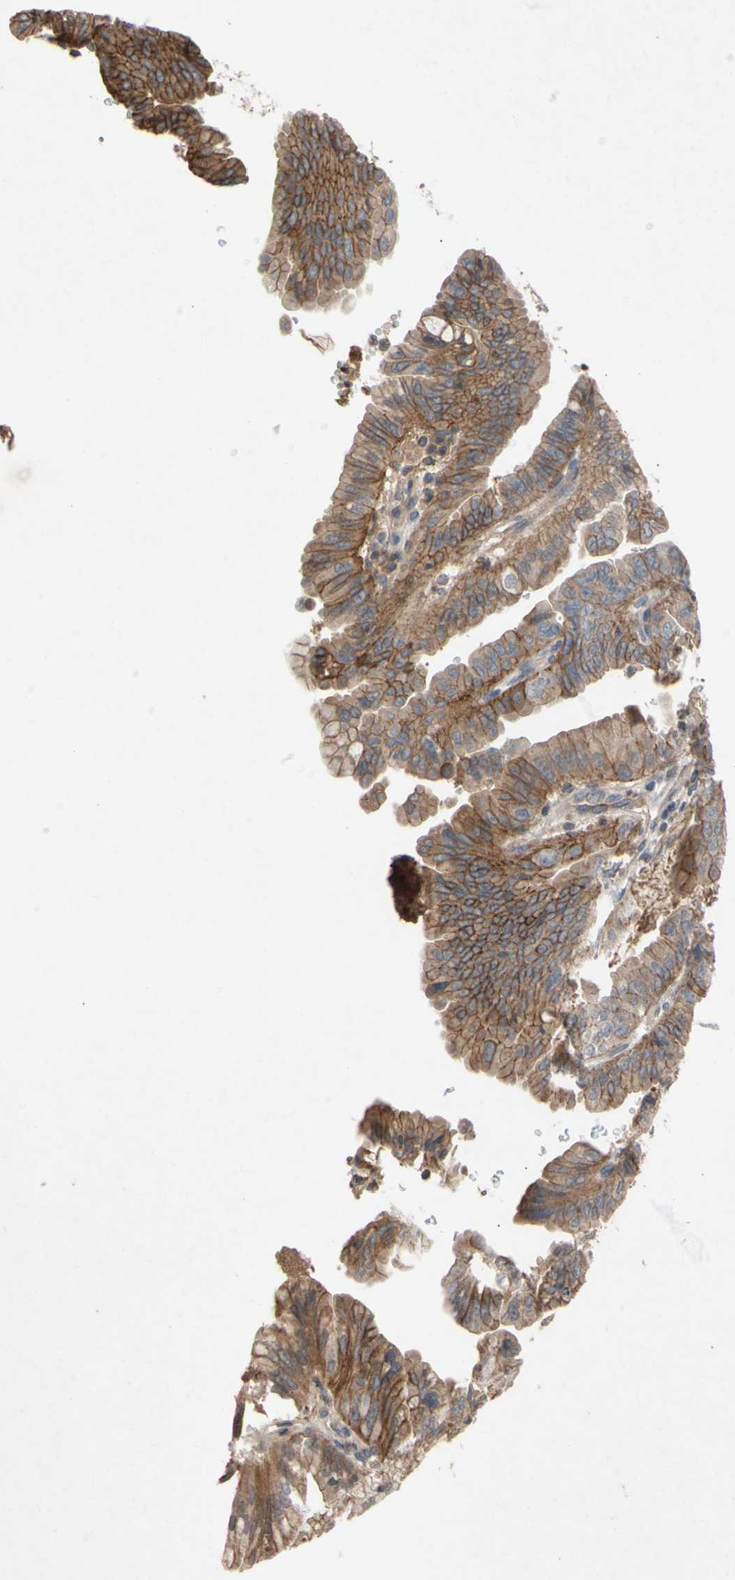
{"staining": {"intensity": "moderate", "quantity": ">75%", "location": "cytoplasmic/membranous"}, "tissue": "pancreatic cancer", "cell_type": "Tumor cells", "image_type": "cancer", "snomed": [{"axis": "morphology", "description": "Adenocarcinoma, NOS"}, {"axis": "topography", "description": "Pancreas"}], "caption": "Immunohistochemistry of human pancreatic adenocarcinoma exhibits medium levels of moderate cytoplasmic/membranous staining in about >75% of tumor cells.", "gene": "NECTIN3", "patient": {"sex": "male", "age": 70}}